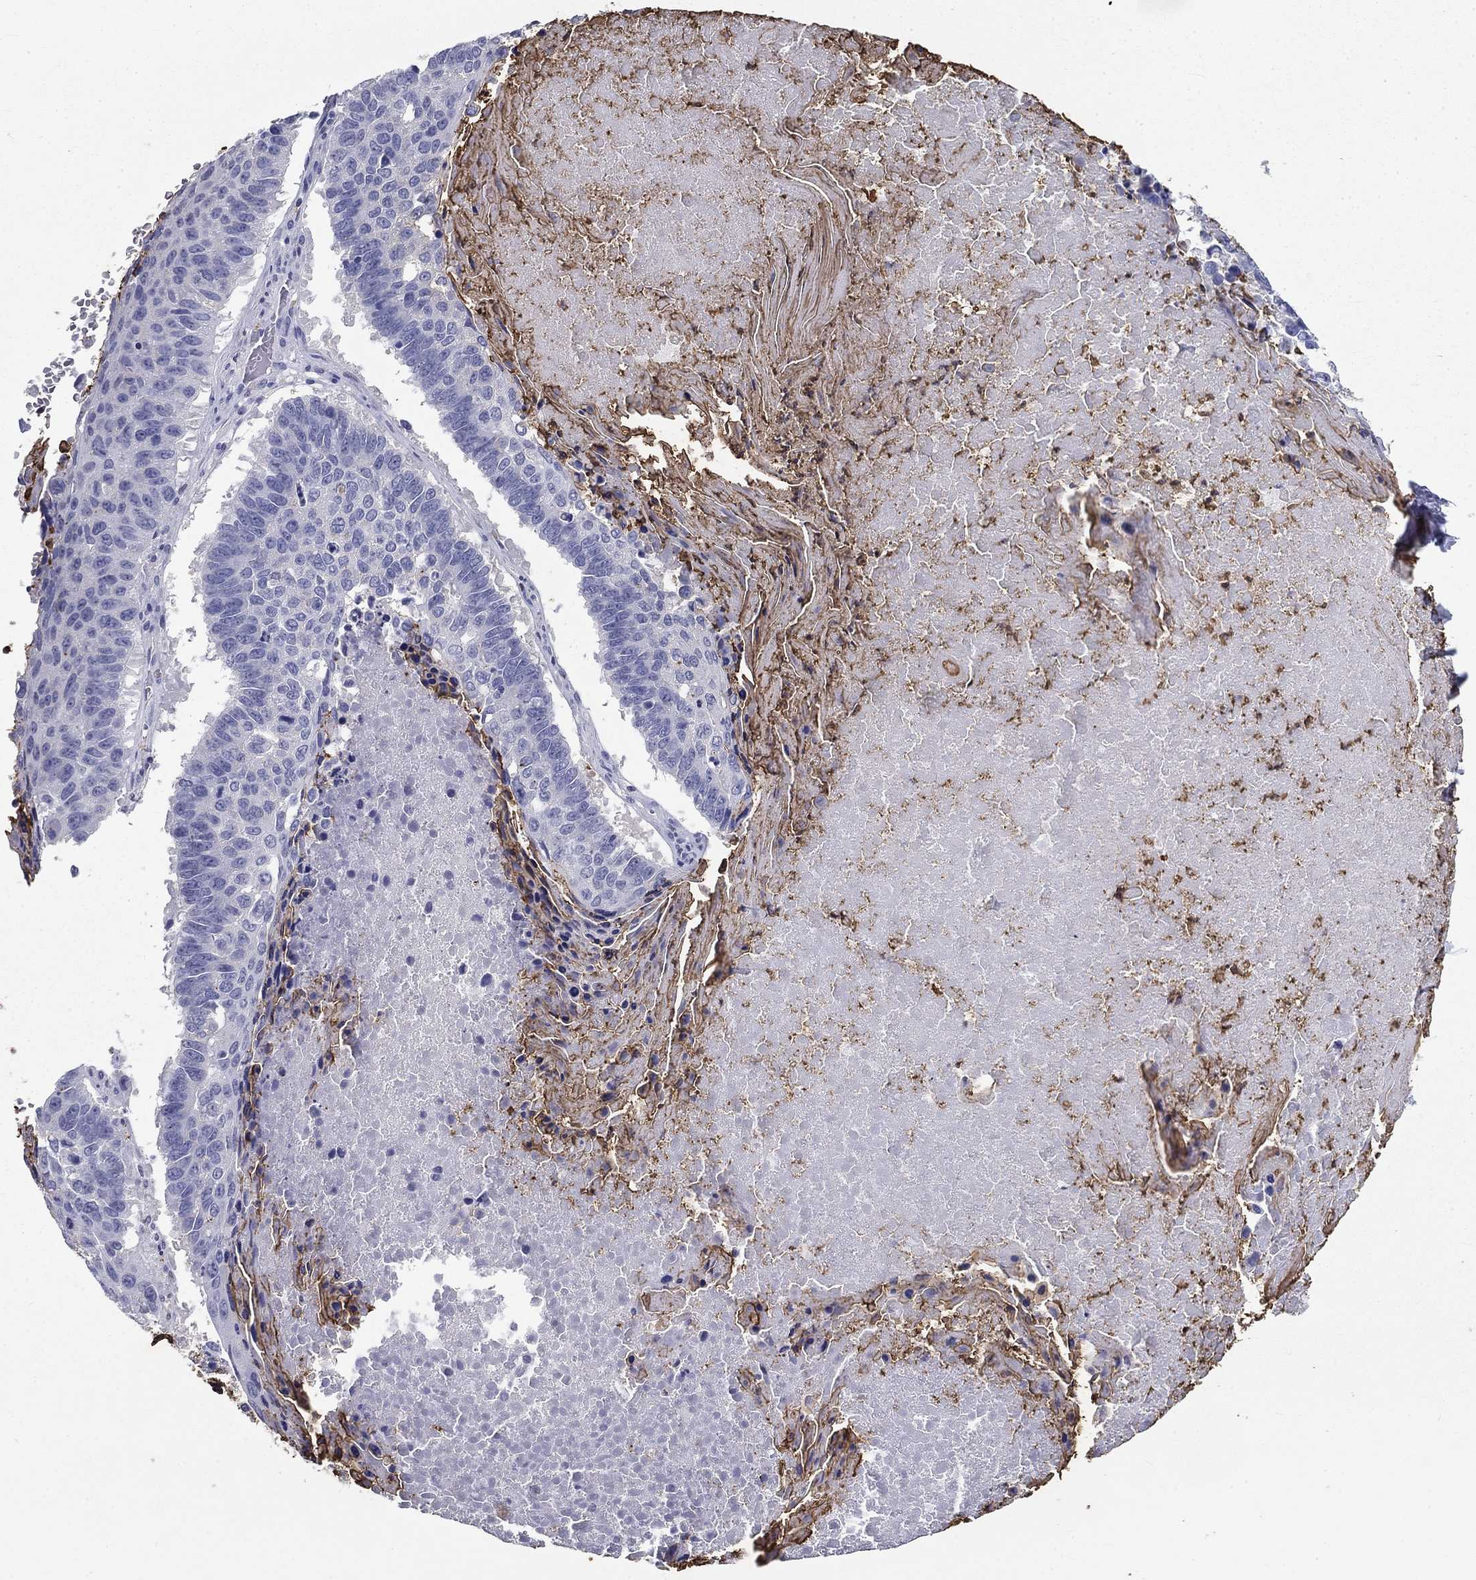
{"staining": {"intensity": "negative", "quantity": "none", "location": "none"}, "tissue": "lung cancer", "cell_type": "Tumor cells", "image_type": "cancer", "snomed": [{"axis": "morphology", "description": "Squamous cell carcinoma, NOS"}, {"axis": "topography", "description": "Lung"}], "caption": "Protein analysis of lung cancer (squamous cell carcinoma) shows no significant positivity in tumor cells.", "gene": "IGSF8", "patient": {"sex": "male", "age": 73}}